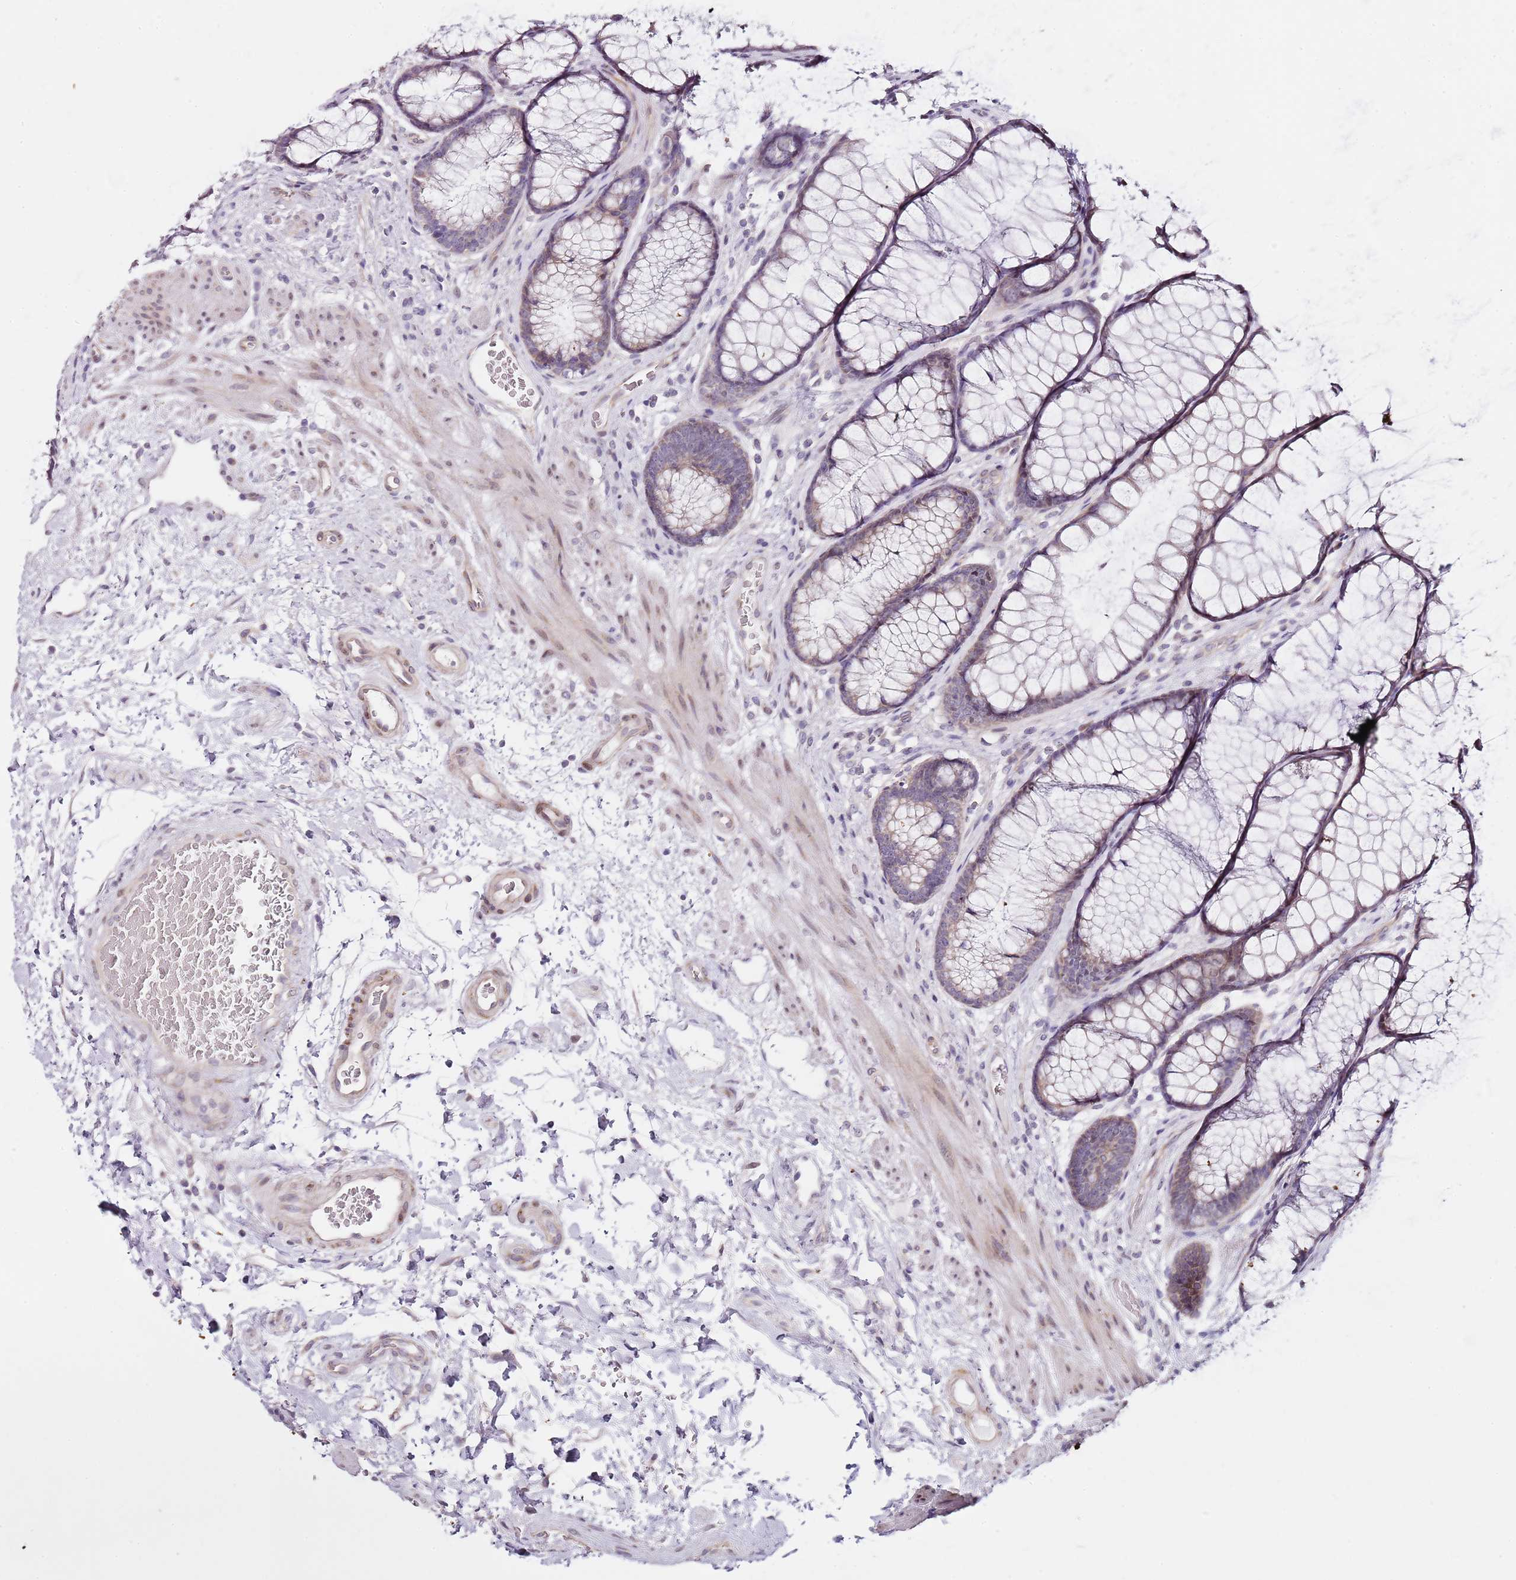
{"staining": {"intensity": "moderate", "quantity": ">75%", "location": "cytoplasmic/membranous,nuclear"}, "tissue": "colon", "cell_type": "Endothelial cells", "image_type": "normal", "snomed": [{"axis": "morphology", "description": "Normal tissue, NOS"}, {"axis": "topography", "description": "Colon"}], "caption": "Normal colon demonstrates moderate cytoplasmic/membranous,nuclear staining in approximately >75% of endothelial cells.", "gene": "TBC1D9", "patient": {"sex": "female", "age": 82}}